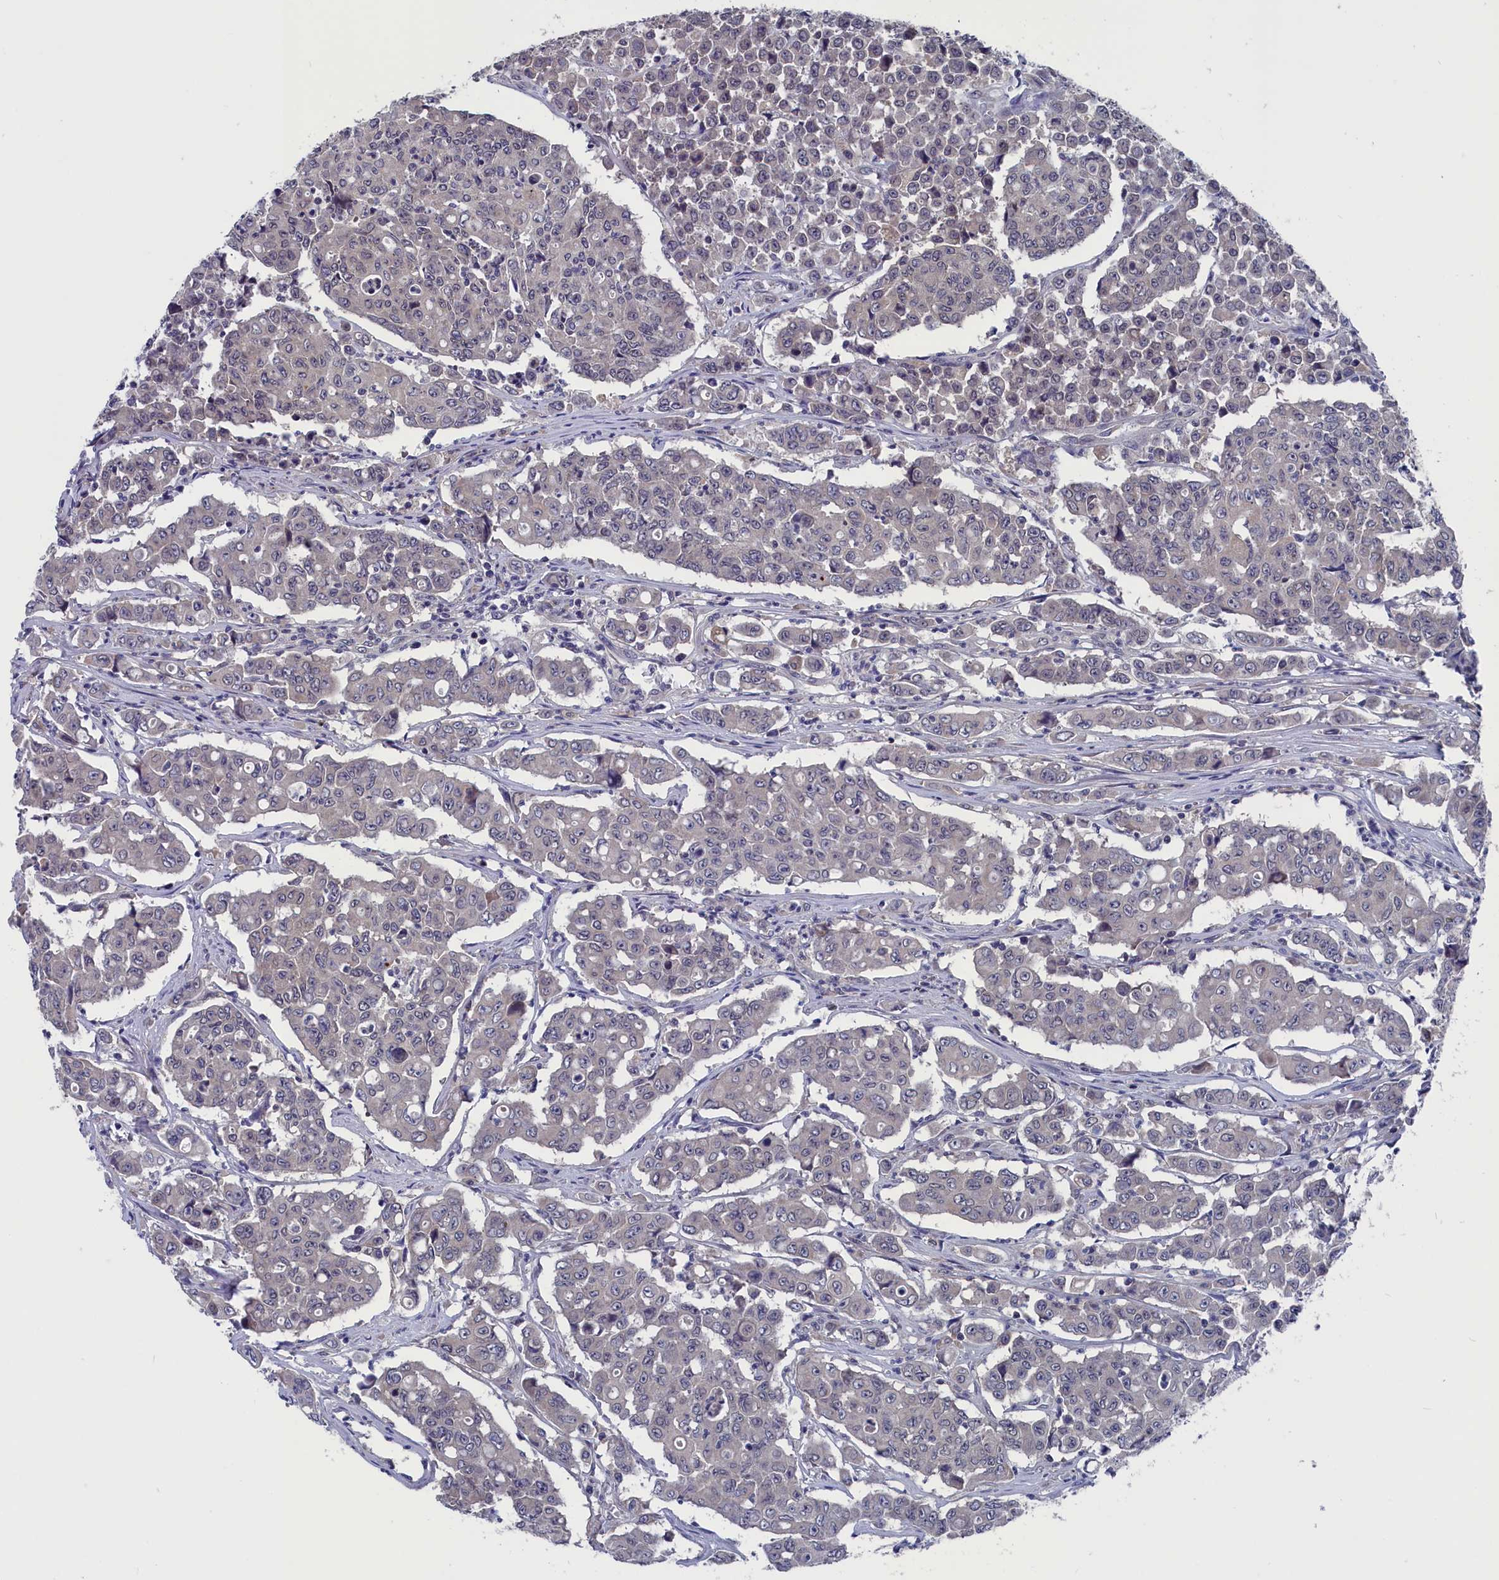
{"staining": {"intensity": "weak", "quantity": "<25%", "location": "cytoplasmic/membranous"}, "tissue": "colorectal cancer", "cell_type": "Tumor cells", "image_type": "cancer", "snomed": [{"axis": "morphology", "description": "Adenocarcinoma, NOS"}, {"axis": "topography", "description": "Colon"}], "caption": "High magnification brightfield microscopy of colorectal adenocarcinoma stained with DAB (brown) and counterstained with hematoxylin (blue): tumor cells show no significant positivity.", "gene": "SPATA13", "patient": {"sex": "male", "age": 51}}